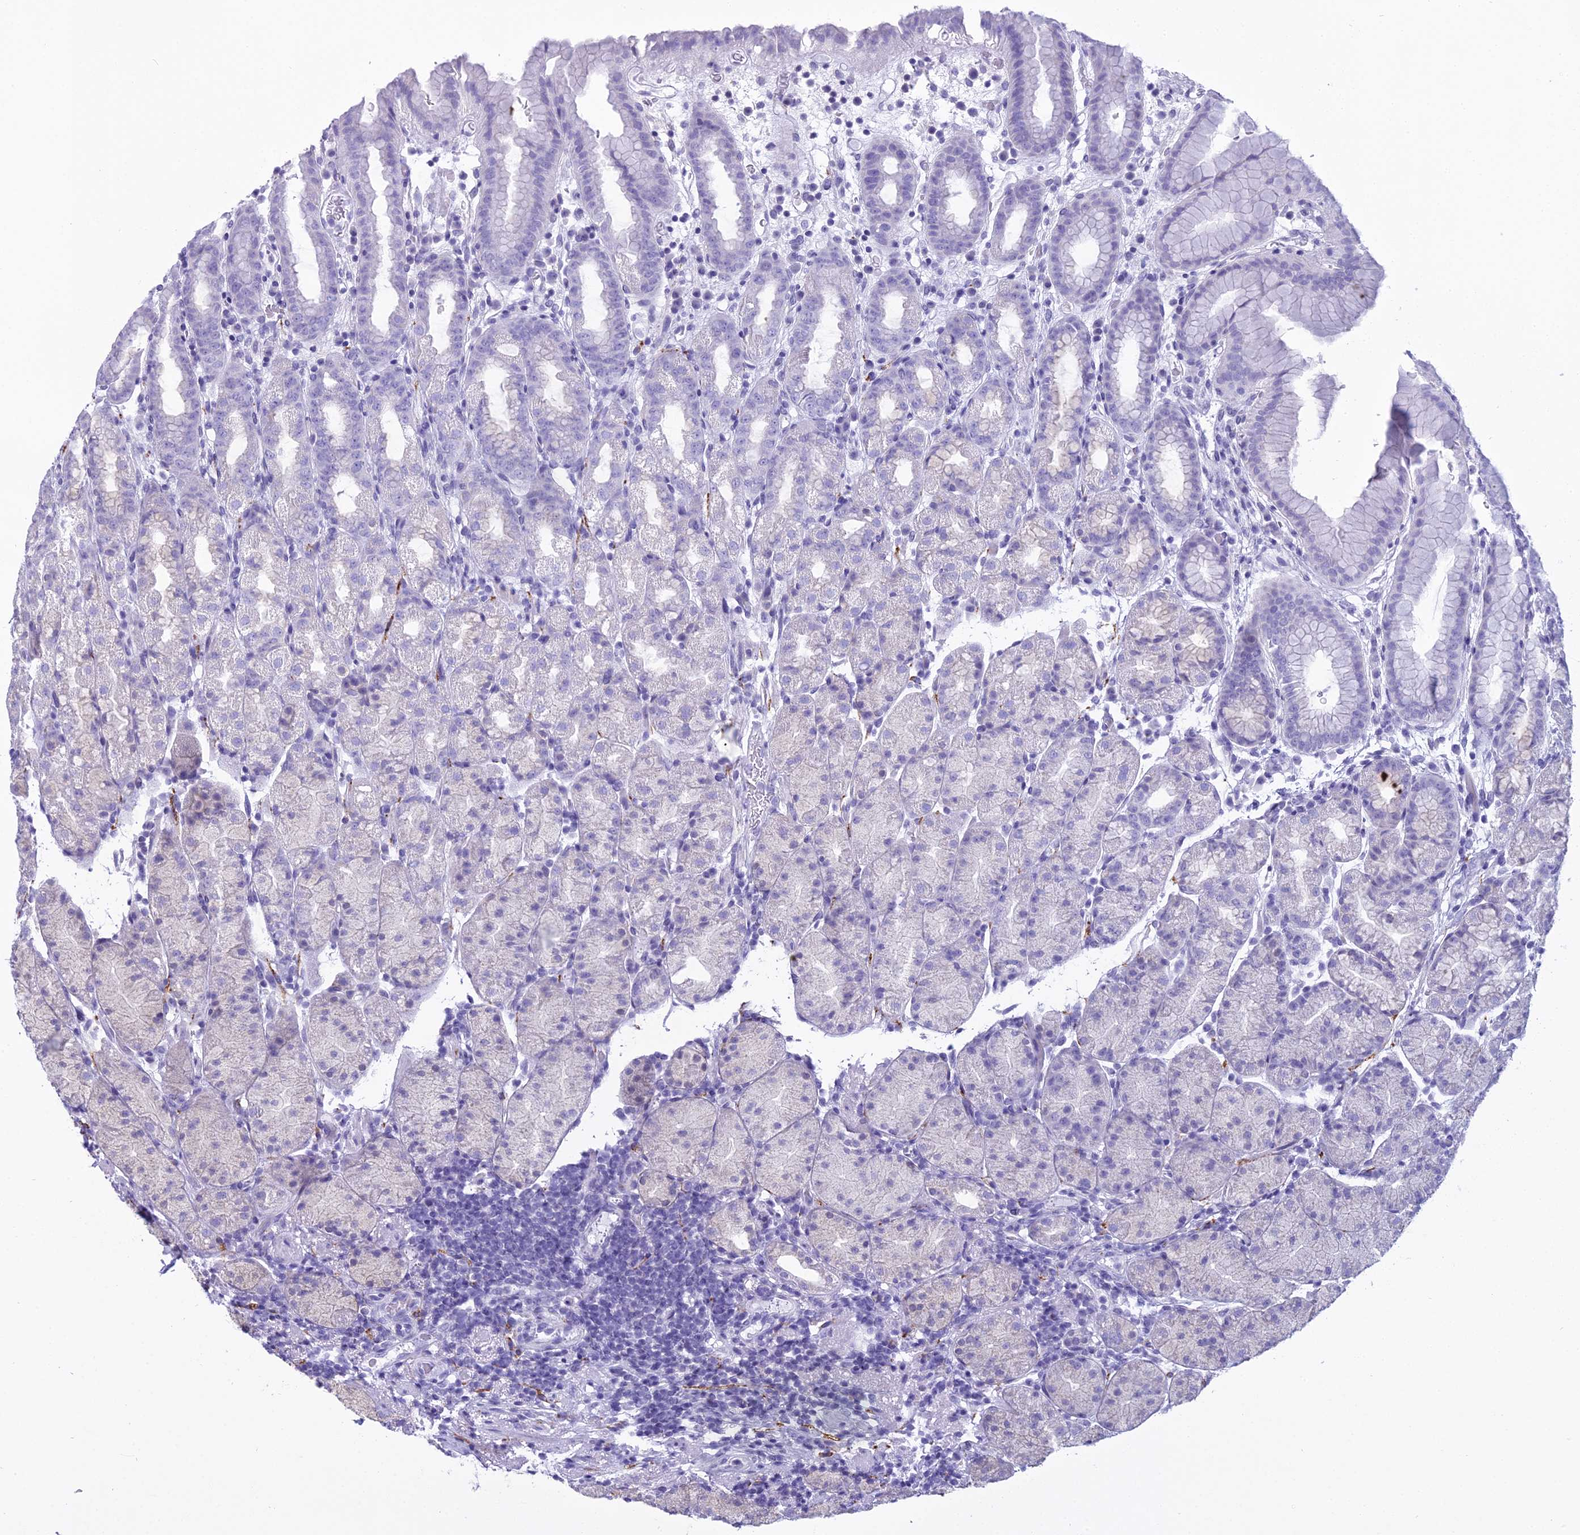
{"staining": {"intensity": "negative", "quantity": "none", "location": "none"}, "tissue": "stomach", "cell_type": "Glandular cells", "image_type": "normal", "snomed": [{"axis": "morphology", "description": "Normal tissue, NOS"}, {"axis": "topography", "description": "Stomach, upper"}, {"axis": "topography", "description": "Stomach, lower"}, {"axis": "topography", "description": "Small intestine"}], "caption": "Photomicrograph shows no protein positivity in glandular cells of normal stomach. (DAB IHC with hematoxylin counter stain).", "gene": "MAP6", "patient": {"sex": "male", "age": 68}}